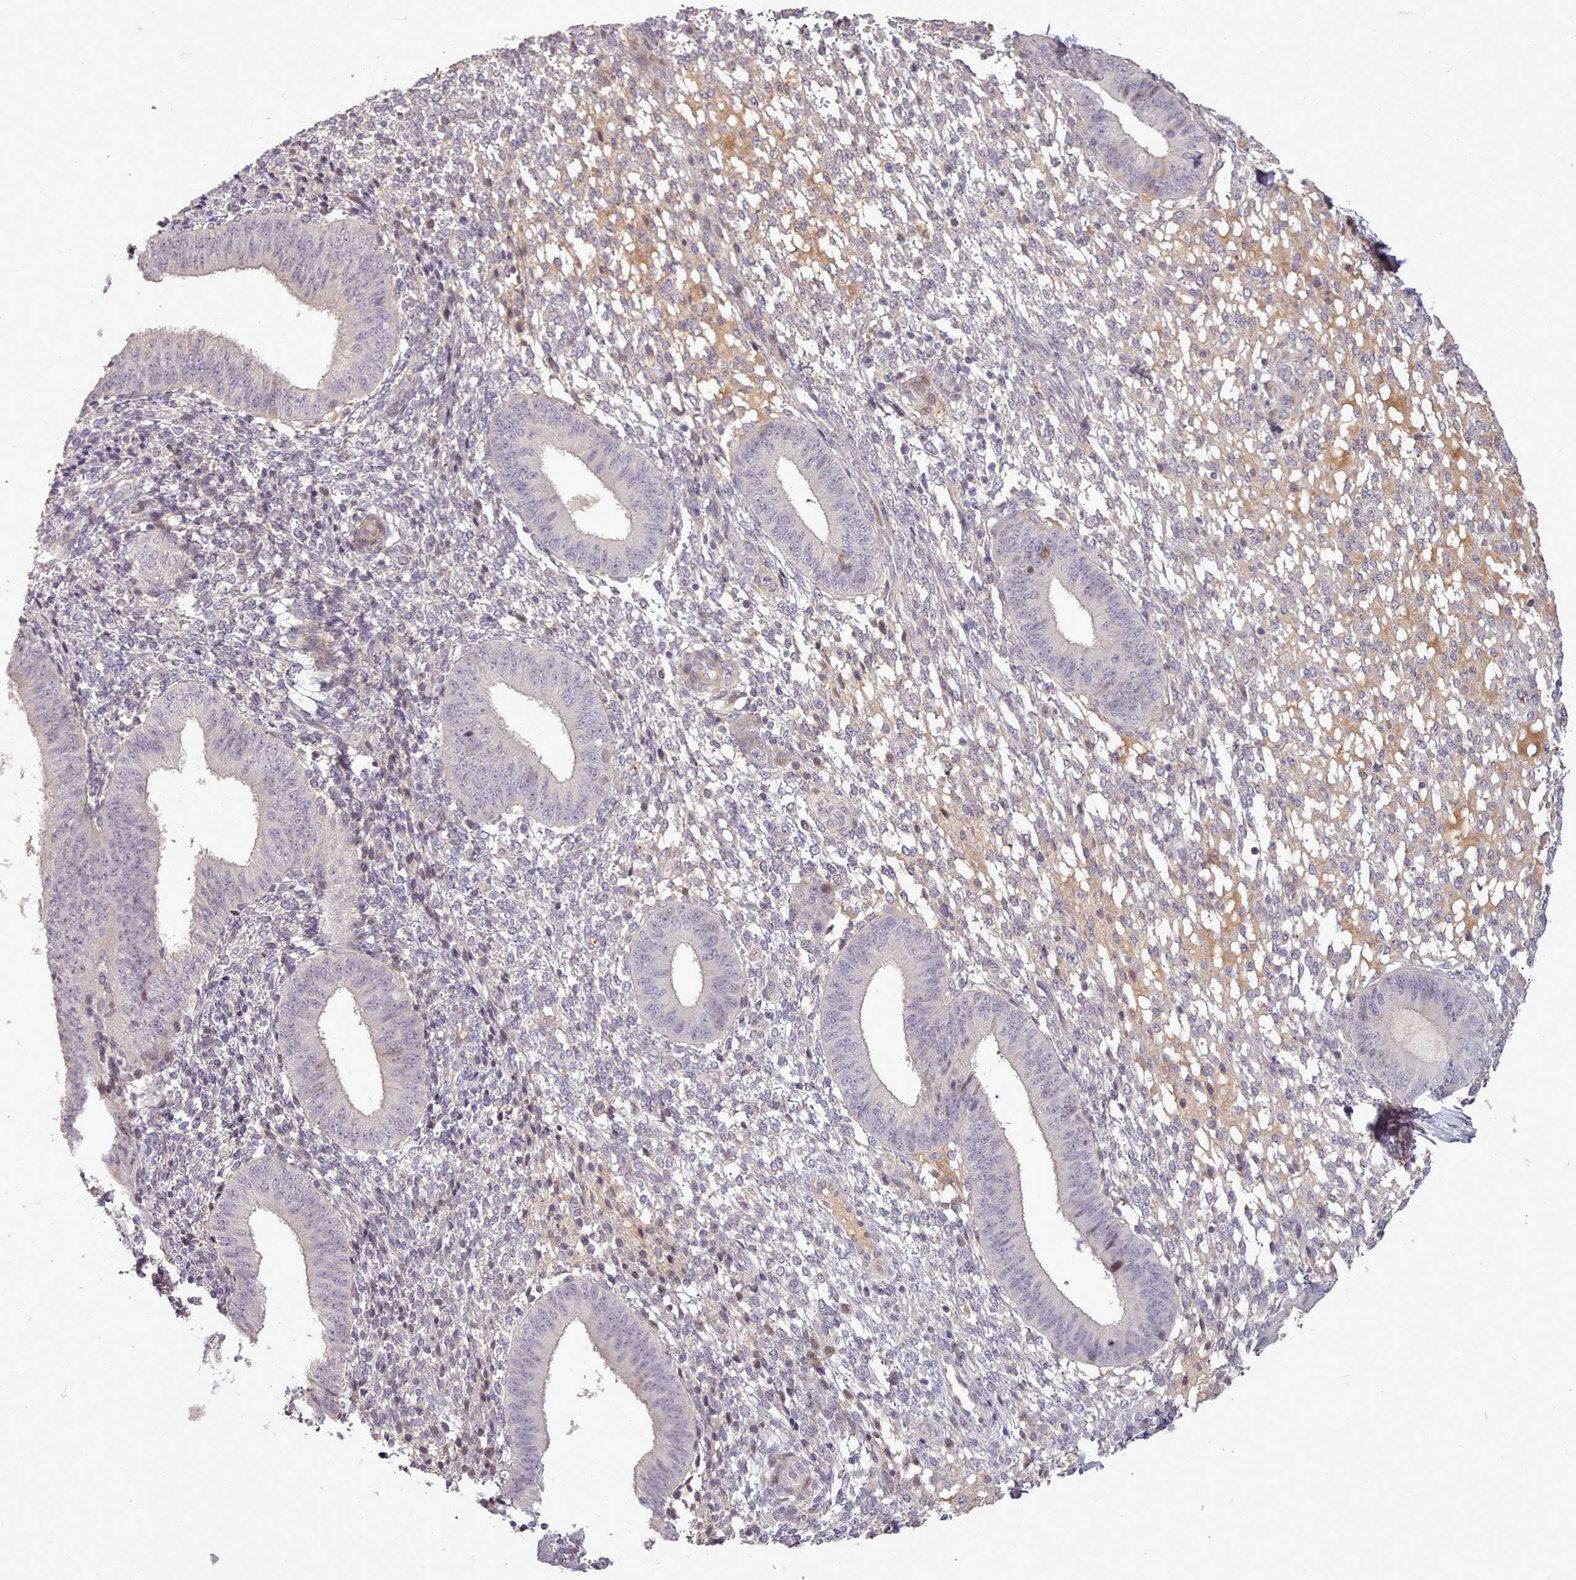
{"staining": {"intensity": "negative", "quantity": "none", "location": "none"}, "tissue": "endometrium", "cell_type": "Cells in endometrial stroma", "image_type": "normal", "snomed": [{"axis": "morphology", "description": "Normal tissue, NOS"}, {"axis": "topography", "description": "Endometrium"}], "caption": "DAB (3,3'-diaminobenzidine) immunohistochemical staining of benign endometrium exhibits no significant staining in cells in endometrial stroma.", "gene": "LEFTY1", "patient": {"sex": "female", "age": 49}}